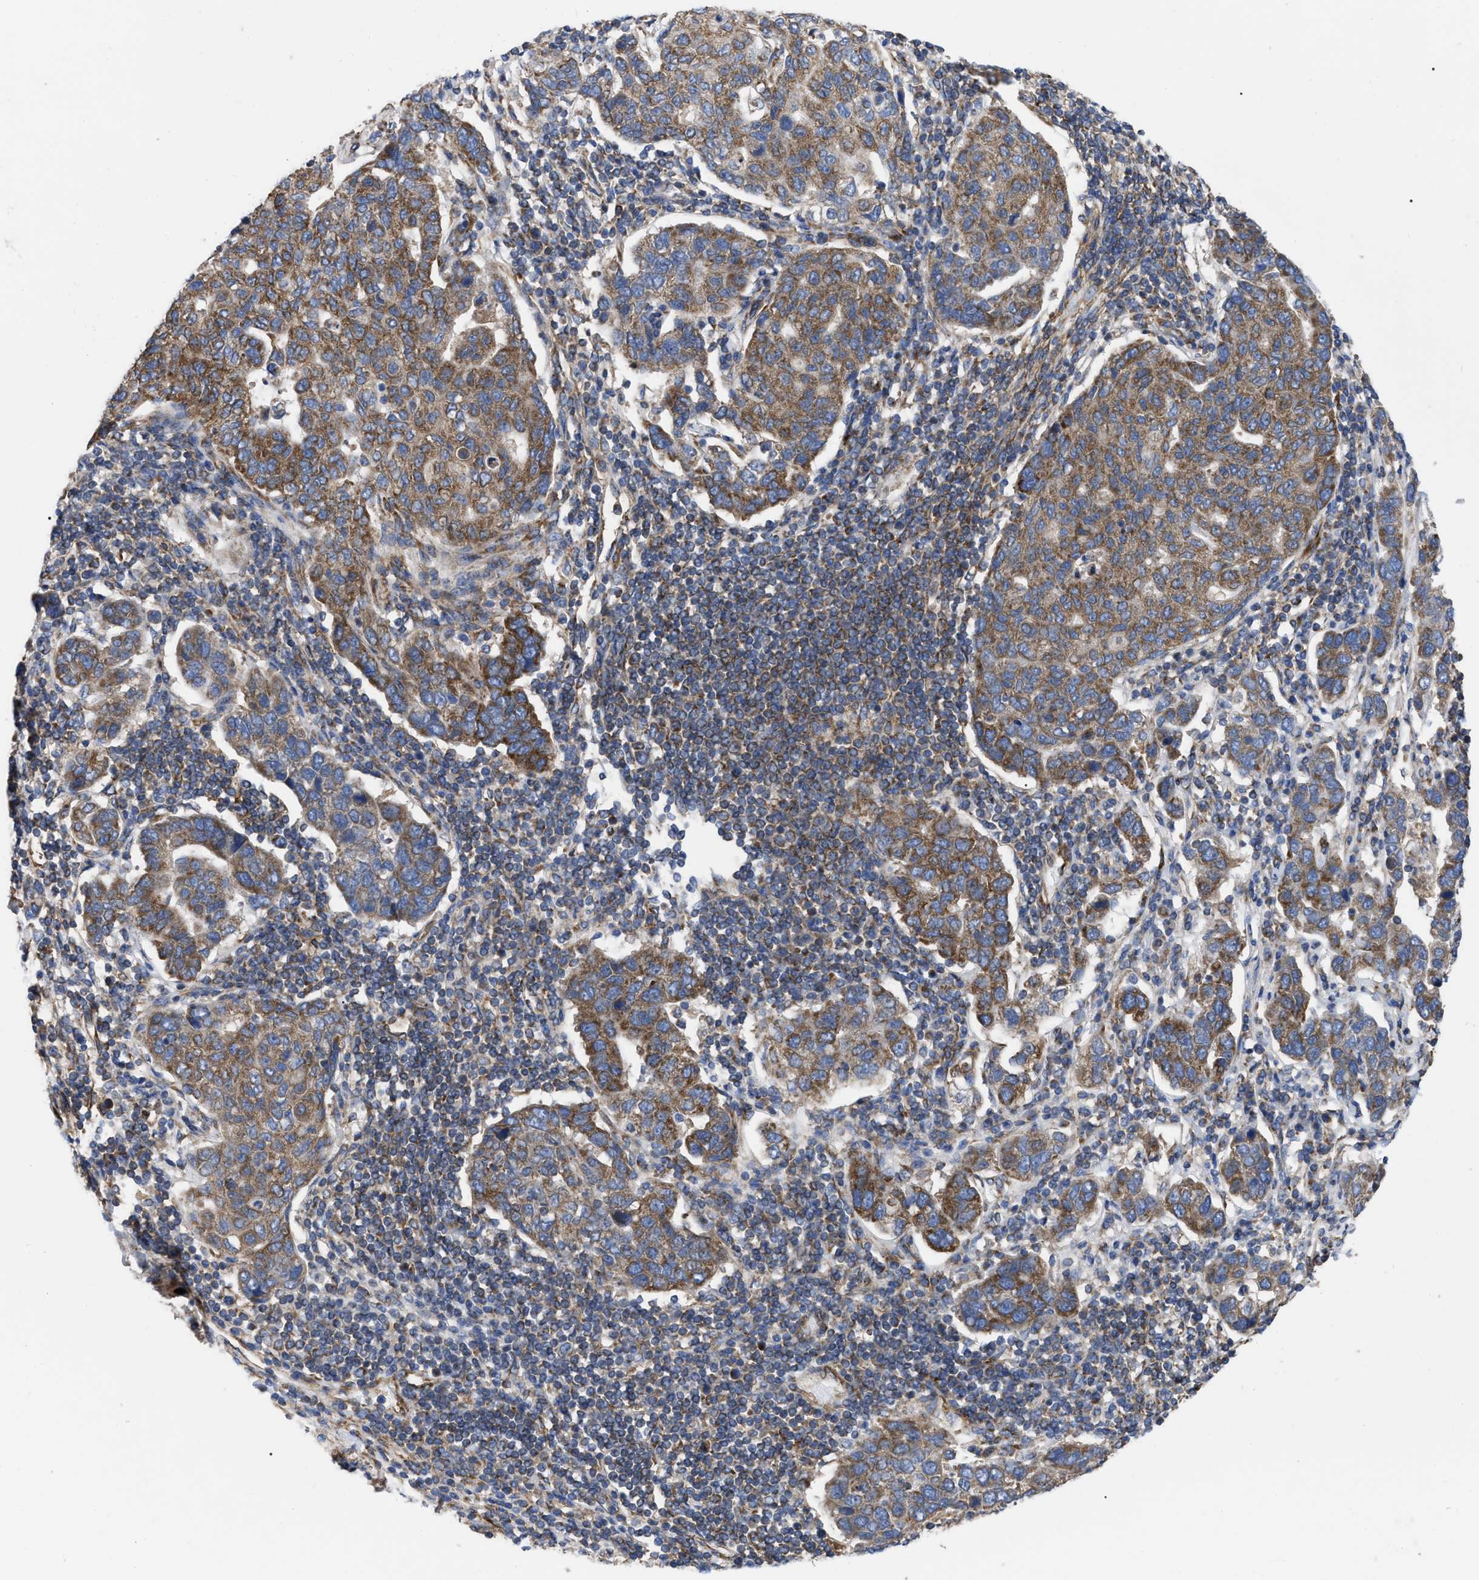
{"staining": {"intensity": "moderate", "quantity": ">75%", "location": "cytoplasmic/membranous"}, "tissue": "pancreatic cancer", "cell_type": "Tumor cells", "image_type": "cancer", "snomed": [{"axis": "morphology", "description": "Adenocarcinoma, NOS"}, {"axis": "topography", "description": "Pancreas"}], "caption": "An image showing moderate cytoplasmic/membranous expression in approximately >75% of tumor cells in adenocarcinoma (pancreatic), as visualized by brown immunohistochemical staining.", "gene": "FAM120A", "patient": {"sex": "female", "age": 61}}